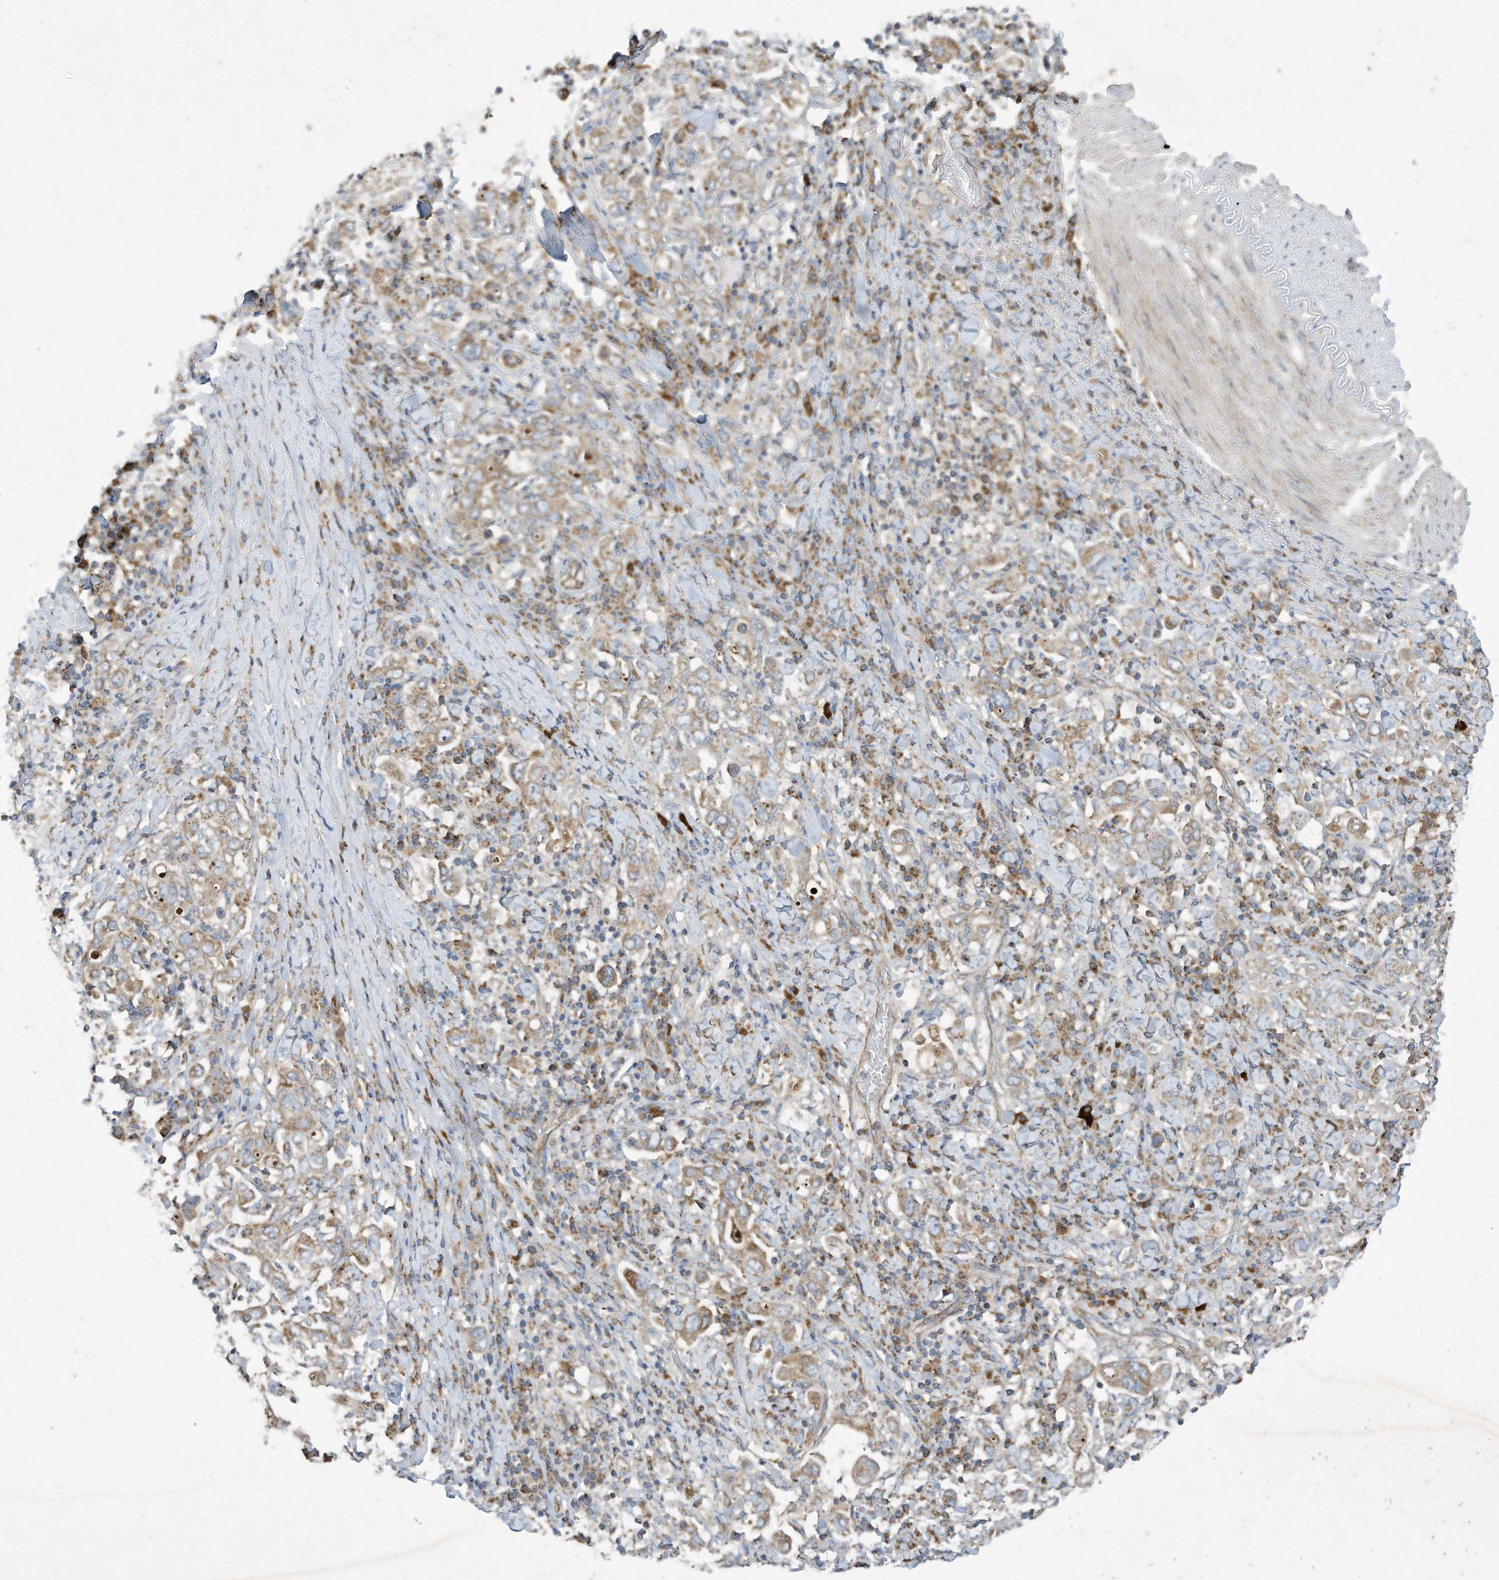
{"staining": {"intensity": "weak", "quantity": ">75%", "location": "cytoplasmic/membranous"}, "tissue": "stomach cancer", "cell_type": "Tumor cells", "image_type": "cancer", "snomed": [{"axis": "morphology", "description": "Adenocarcinoma, NOS"}, {"axis": "topography", "description": "Stomach, upper"}], "caption": "Protein expression by immunohistochemistry (IHC) shows weak cytoplasmic/membranous staining in approximately >75% of tumor cells in stomach adenocarcinoma. Nuclei are stained in blue.", "gene": "SYNJ2", "patient": {"sex": "male", "age": 62}}